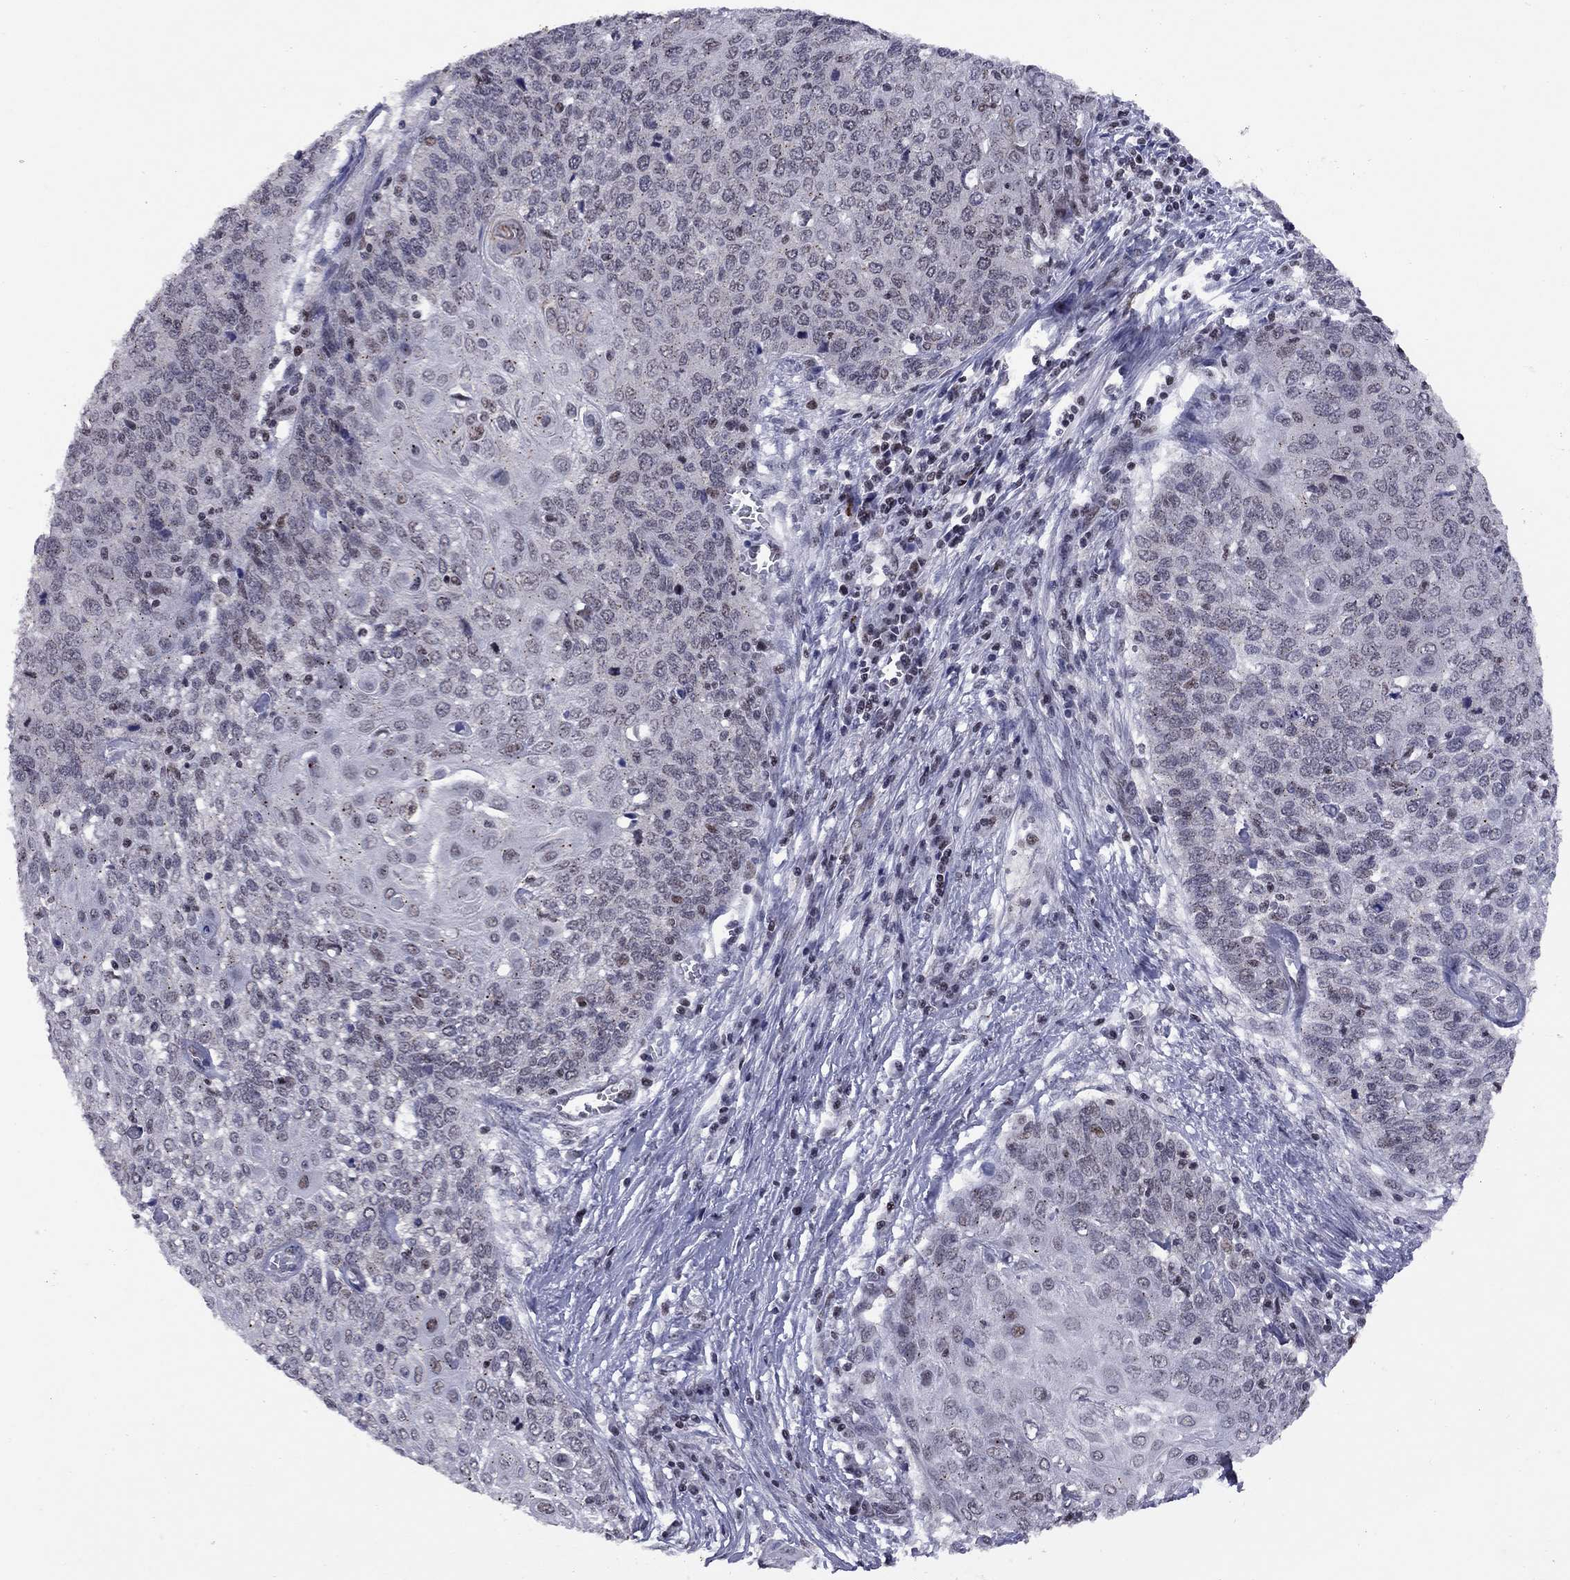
{"staining": {"intensity": "strong", "quantity": "<25%", "location": "cytoplasmic/membranous"}, "tissue": "cervical cancer", "cell_type": "Tumor cells", "image_type": "cancer", "snomed": [{"axis": "morphology", "description": "Squamous cell carcinoma, NOS"}, {"axis": "topography", "description": "Cervix"}], "caption": "An image showing strong cytoplasmic/membranous positivity in approximately <25% of tumor cells in squamous cell carcinoma (cervical), as visualized by brown immunohistochemical staining.", "gene": "TAF9", "patient": {"sex": "female", "age": 39}}